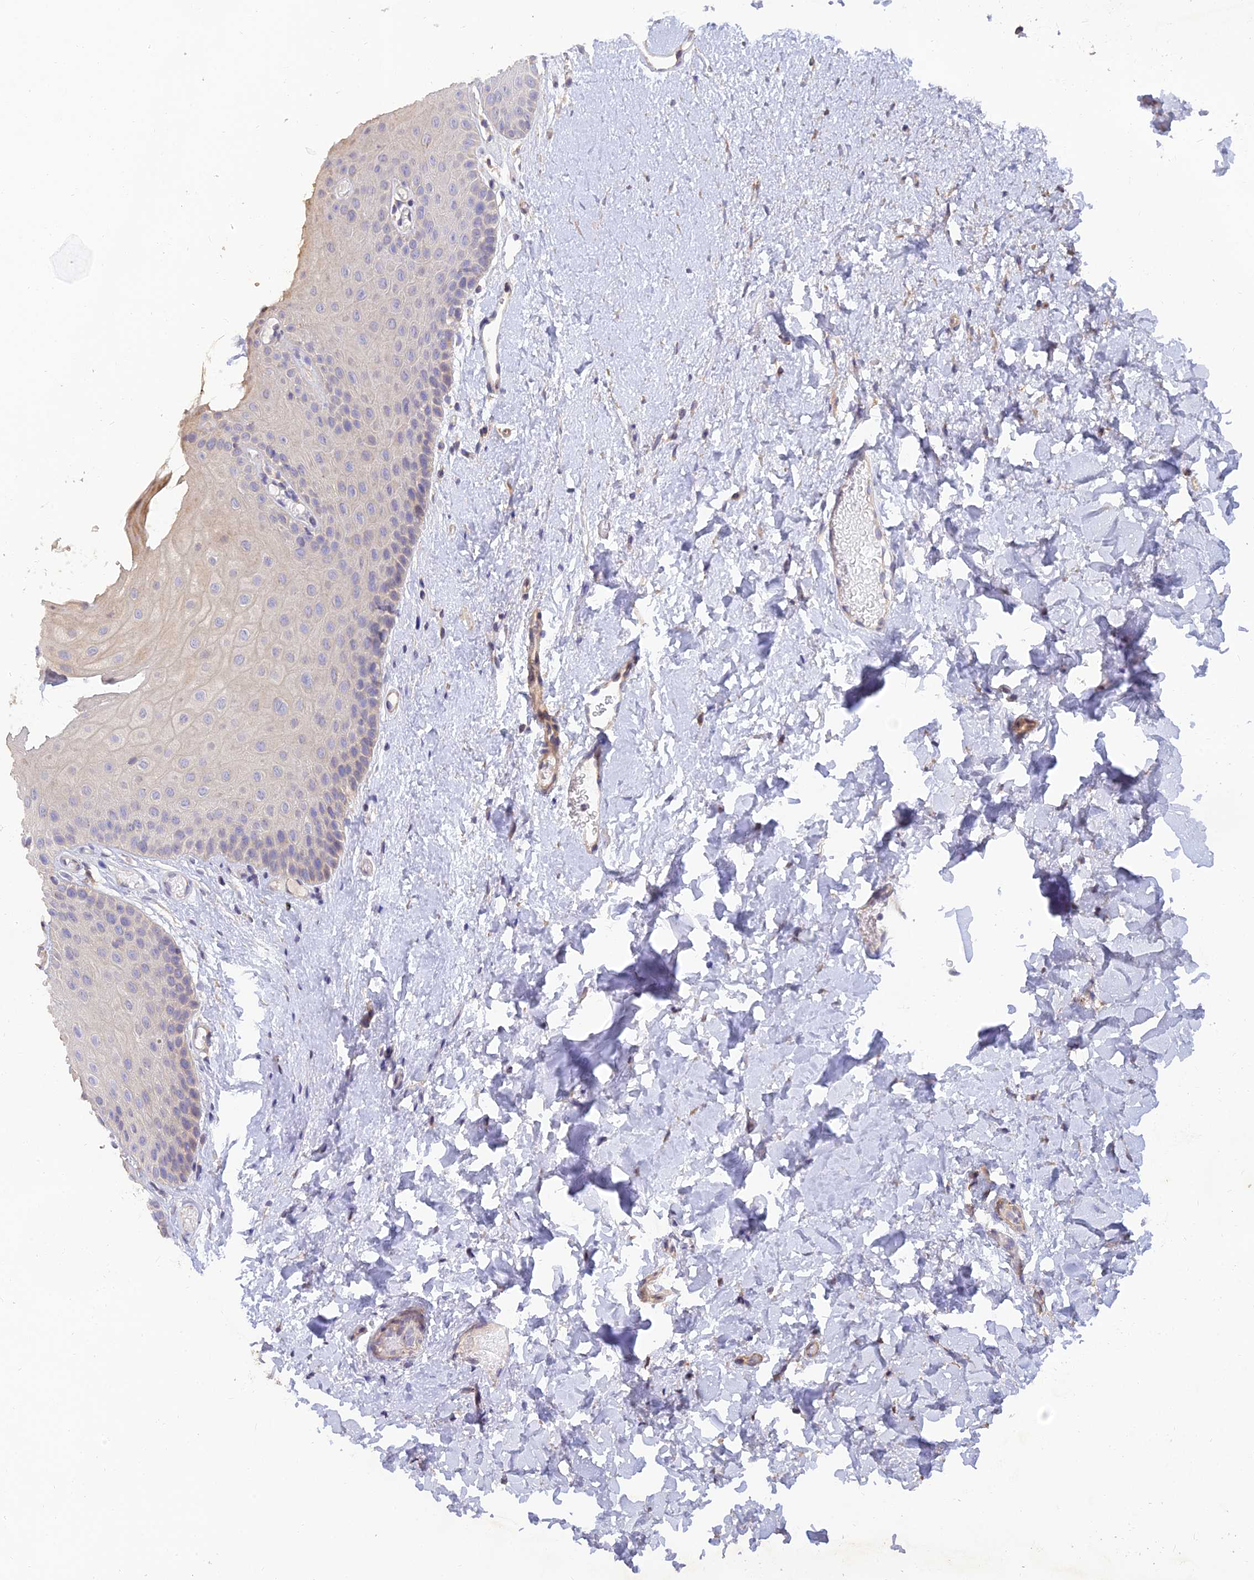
{"staining": {"intensity": "weak", "quantity": "<25%", "location": "cytoplasmic/membranous"}, "tissue": "oral mucosa", "cell_type": "Squamous epithelial cells", "image_type": "normal", "snomed": [{"axis": "morphology", "description": "Normal tissue, NOS"}, {"axis": "topography", "description": "Oral tissue"}], "caption": "This is an immunohistochemistry (IHC) histopathology image of unremarkable human oral mucosa. There is no expression in squamous epithelial cells.", "gene": "ARL8A", "patient": {"sex": "female", "age": 67}}